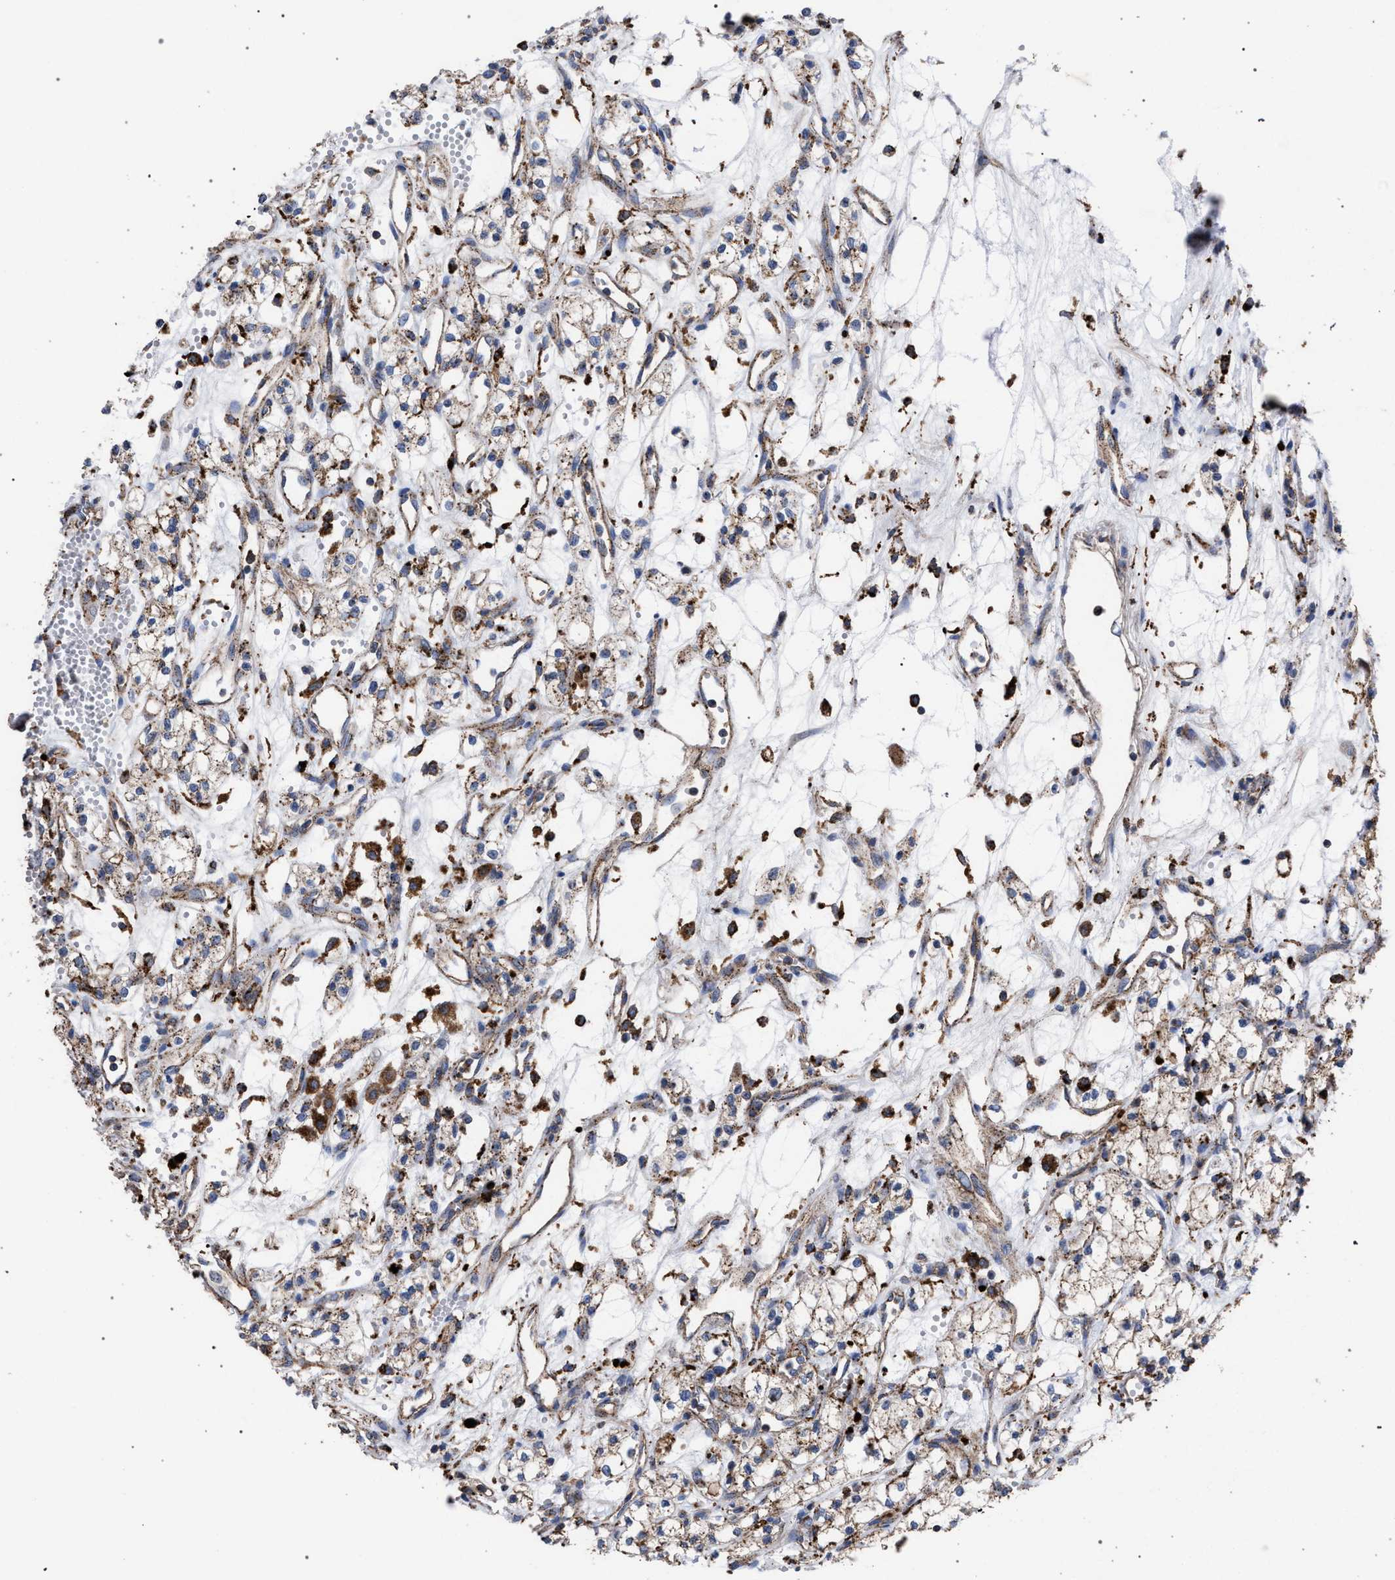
{"staining": {"intensity": "moderate", "quantity": ">75%", "location": "cytoplasmic/membranous"}, "tissue": "renal cancer", "cell_type": "Tumor cells", "image_type": "cancer", "snomed": [{"axis": "morphology", "description": "Adenocarcinoma, NOS"}, {"axis": "topography", "description": "Kidney"}], "caption": "This is an image of immunohistochemistry staining of renal cancer, which shows moderate expression in the cytoplasmic/membranous of tumor cells.", "gene": "PPT1", "patient": {"sex": "male", "age": 59}}